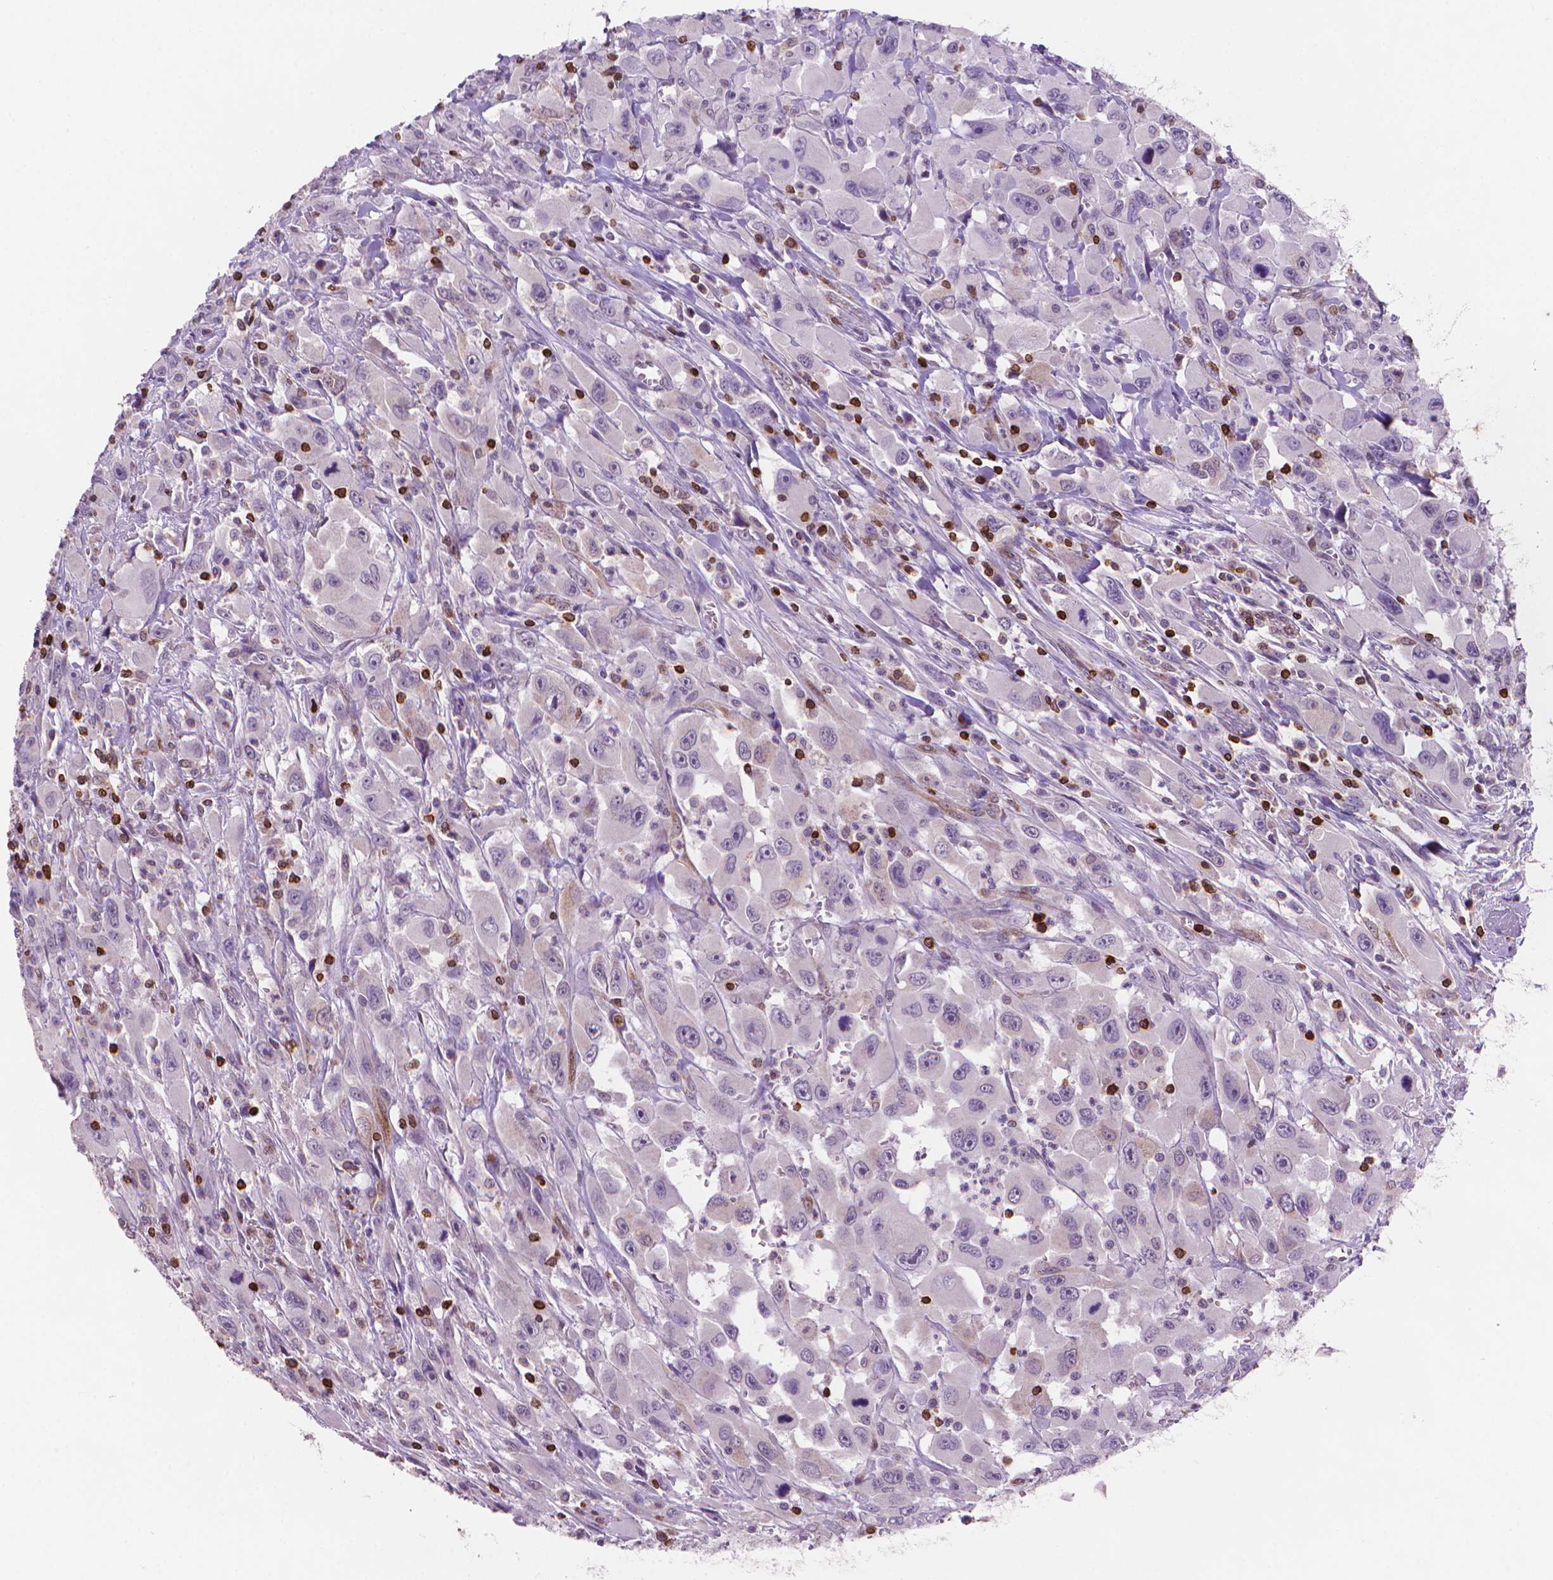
{"staining": {"intensity": "negative", "quantity": "none", "location": "none"}, "tissue": "head and neck cancer", "cell_type": "Tumor cells", "image_type": "cancer", "snomed": [{"axis": "morphology", "description": "Squamous cell carcinoma, NOS"}, {"axis": "morphology", "description": "Squamous cell carcinoma, metastatic, NOS"}, {"axis": "topography", "description": "Oral tissue"}, {"axis": "topography", "description": "Head-Neck"}], "caption": "DAB immunohistochemical staining of human head and neck cancer (metastatic squamous cell carcinoma) demonstrates no significant staining in tumor cells.", "gene": "BCL2", "patient": {"sex": "female", "age": 85}}